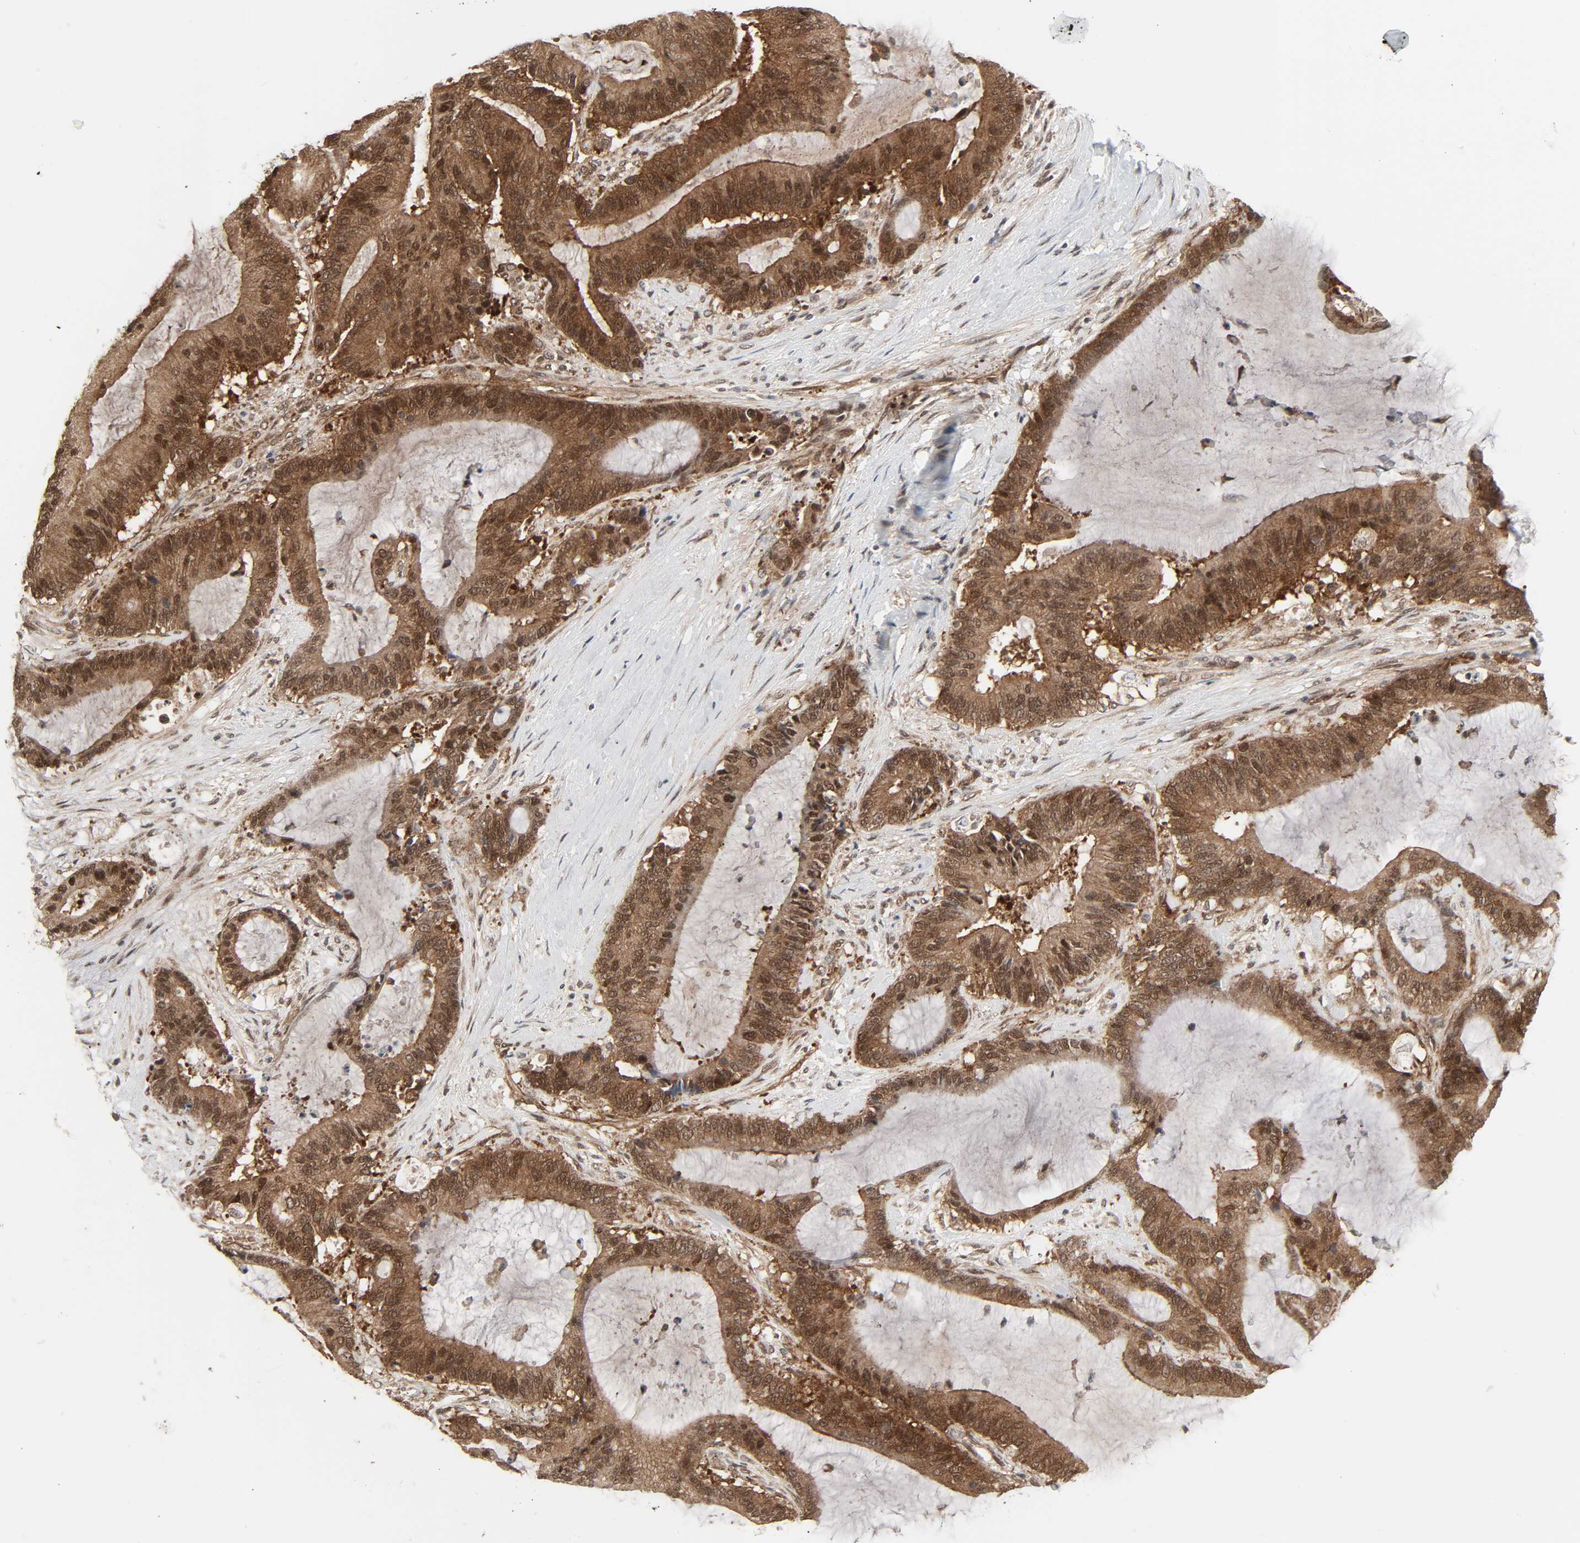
{"staining": {"intensity": "strong", "quantity": ">75%", "location": "cytoplasmic/membranous,nuclear"}, "tissue": "liver cancer", "cell_type": "Tumor cells", "image_type": "cancer", "snomed": [{"axis": "morphology", "description": "Cholangiocarcinoma"}, {"axis": "topography", "description": "Liver"}], "caption": "Immunohistochemical staining of liver cancer (cholangiocarcinoma) shows high levels of strong cytoplasmic/membranous and nuclear staining in approximately >75% of tumor cells. The protein of interest is shown in brown color, while the nuclei are stained blue.", "gene": "GSK3A", "patient": {"sex": "female", "age": 73}}